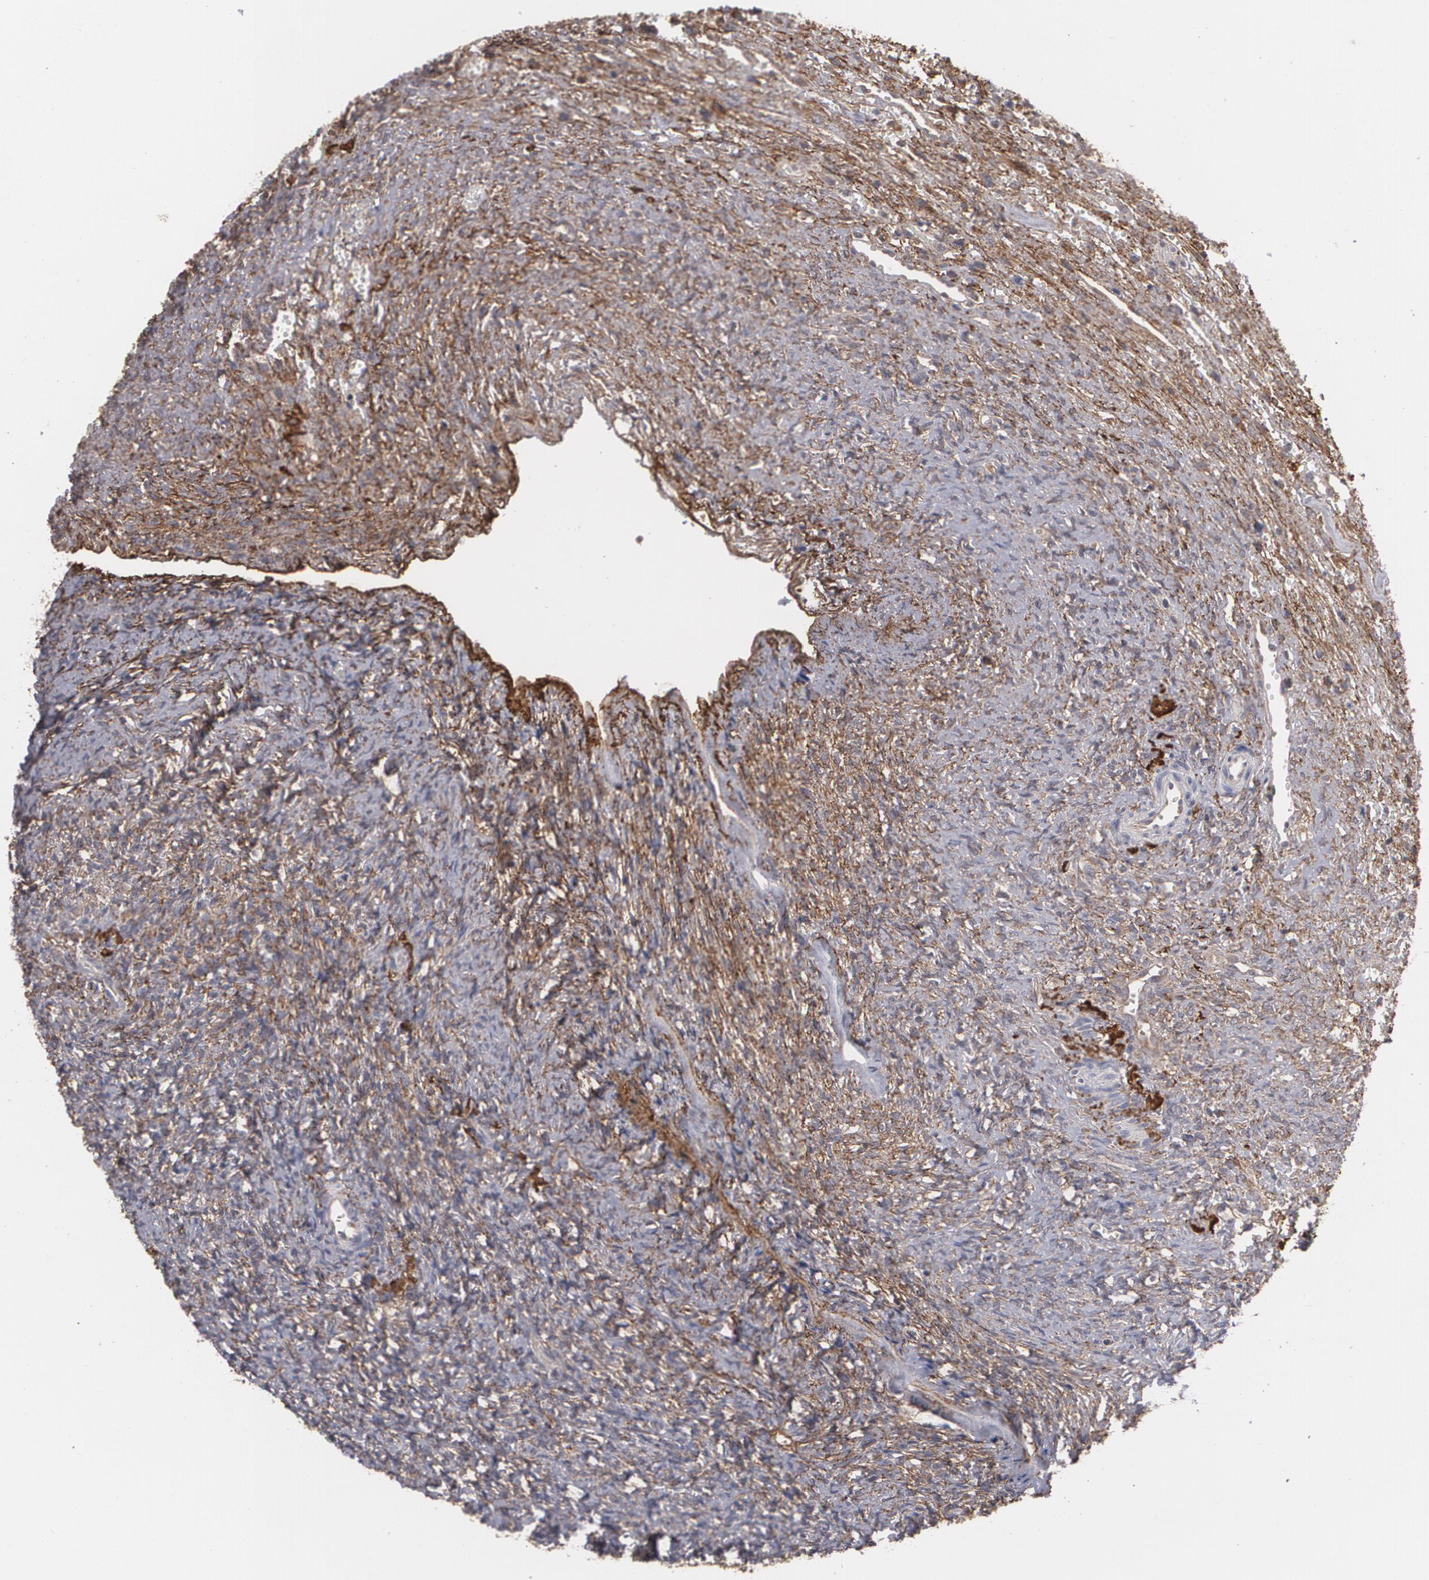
{"staining": {"intensity": "moderate", "quantity": "25%-75%", "location": "cytoplasmic/membranous"}, "tissue": "ovary", "cell_type": "Ovarian stroma cells", "image_type": "normal", "snomed": [{"axis": "morphology", "description": "Normal tissue, NOS"}, {"axis": "topography", "description": "Ovary"}], "caption": "Ovarian stroma cells show medium levels of moderate cytoplasmic/membranous expression in about 25%-75% of cells in normal human ovary.", "gene": "BMP6", "patient": {"sex": "female", "age": 56}}